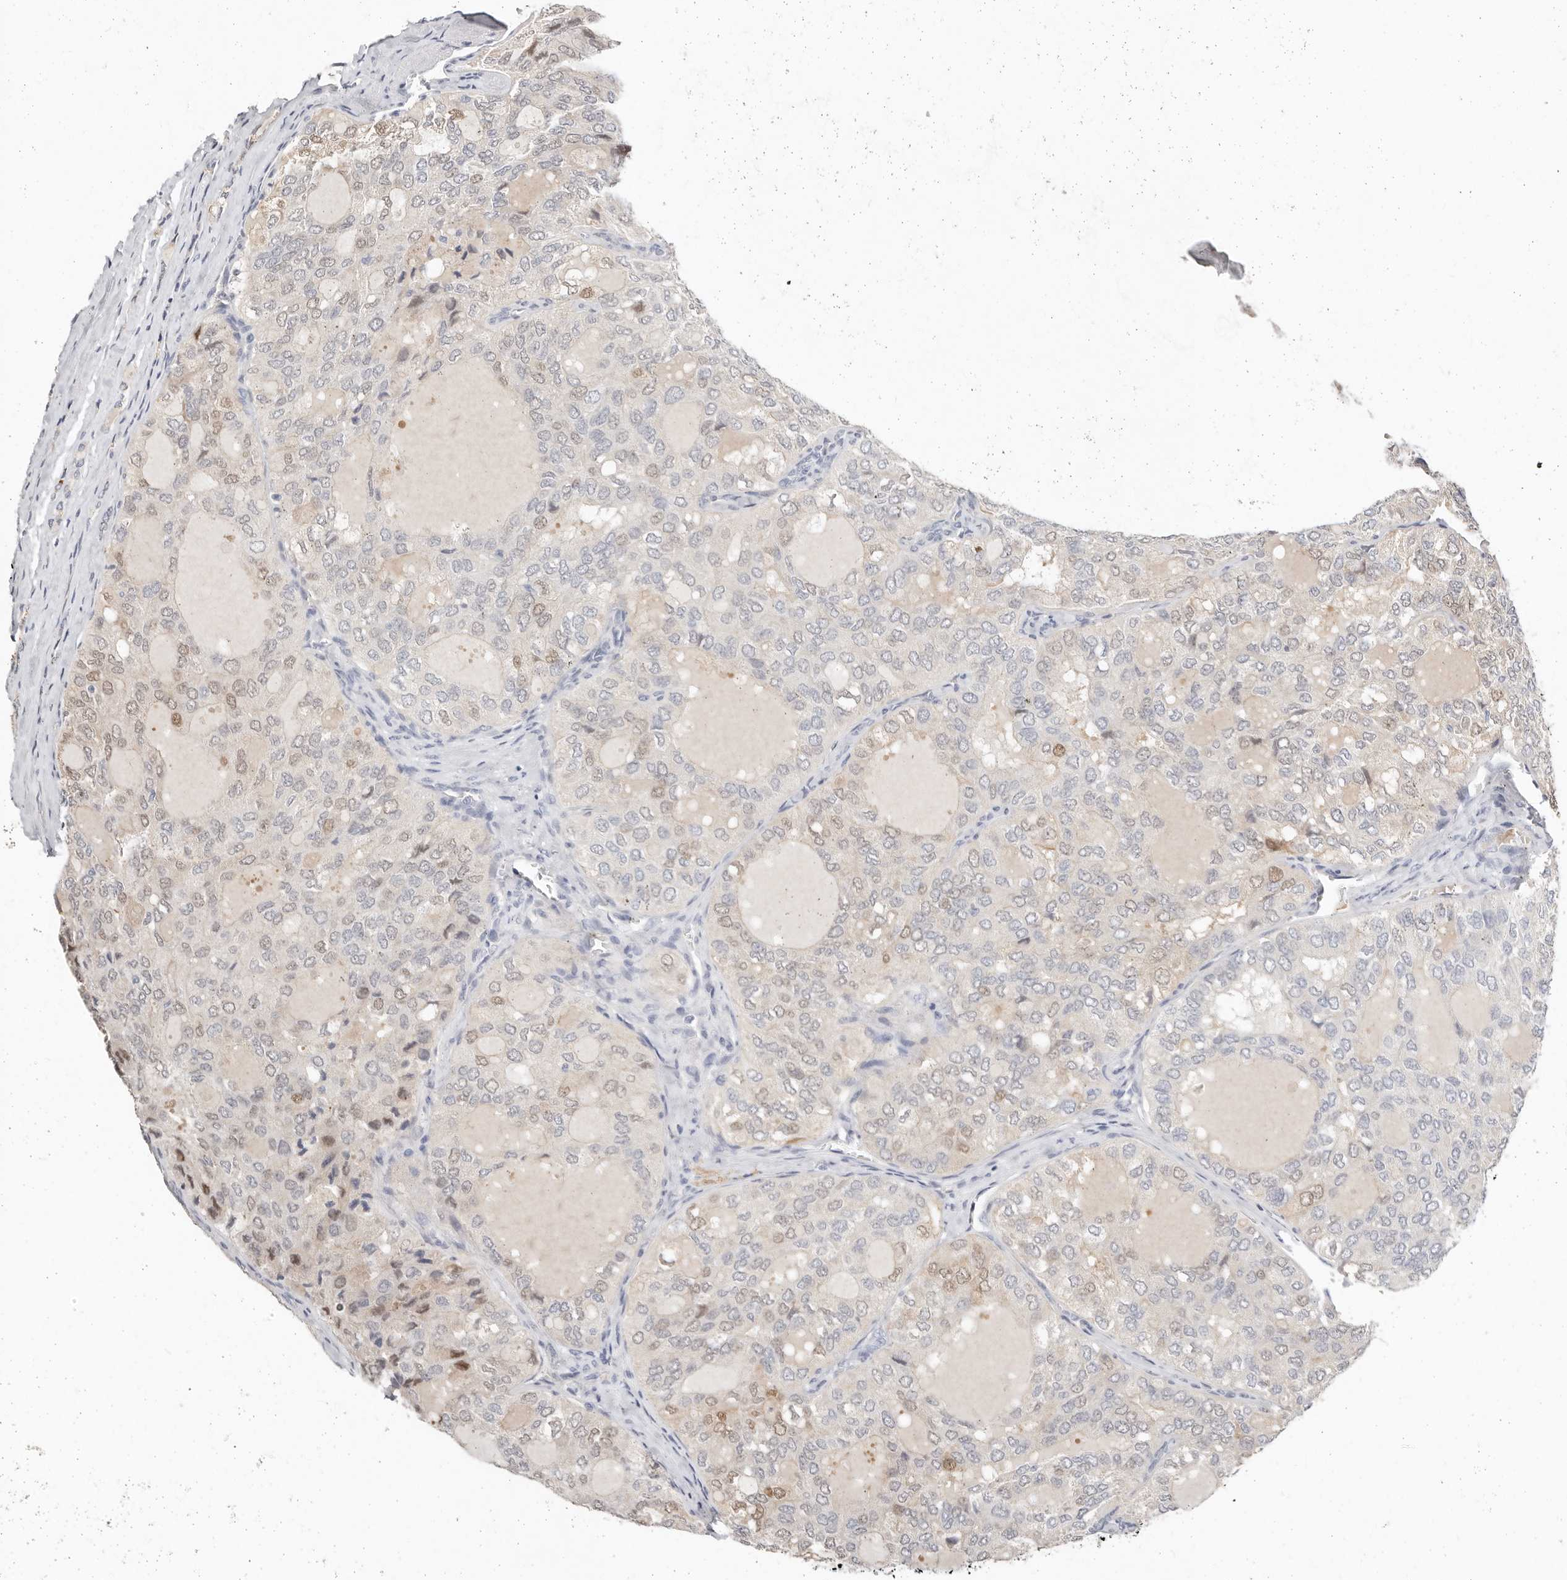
{"staining": {"intensity": "weak", "quantity": "<25%", "location": "nuclear"}, "tissue": "thyroid cancer", "cell_type": "Tumor cells", "image_type": "cancer", "snomed": [{"axis": "morphology", "description": "Follicular adenoma carcinoma, NOS"}, {"axis": "topography", "description": "Thyroid gland"}], "caption": "Immunohistochemical staining of human thyroid follicular adenoma carcinoma demonstrates no significant expression in tumor cells.", "gene": "TMEM63B", "patient": {"sex": "male", "age": 75}}